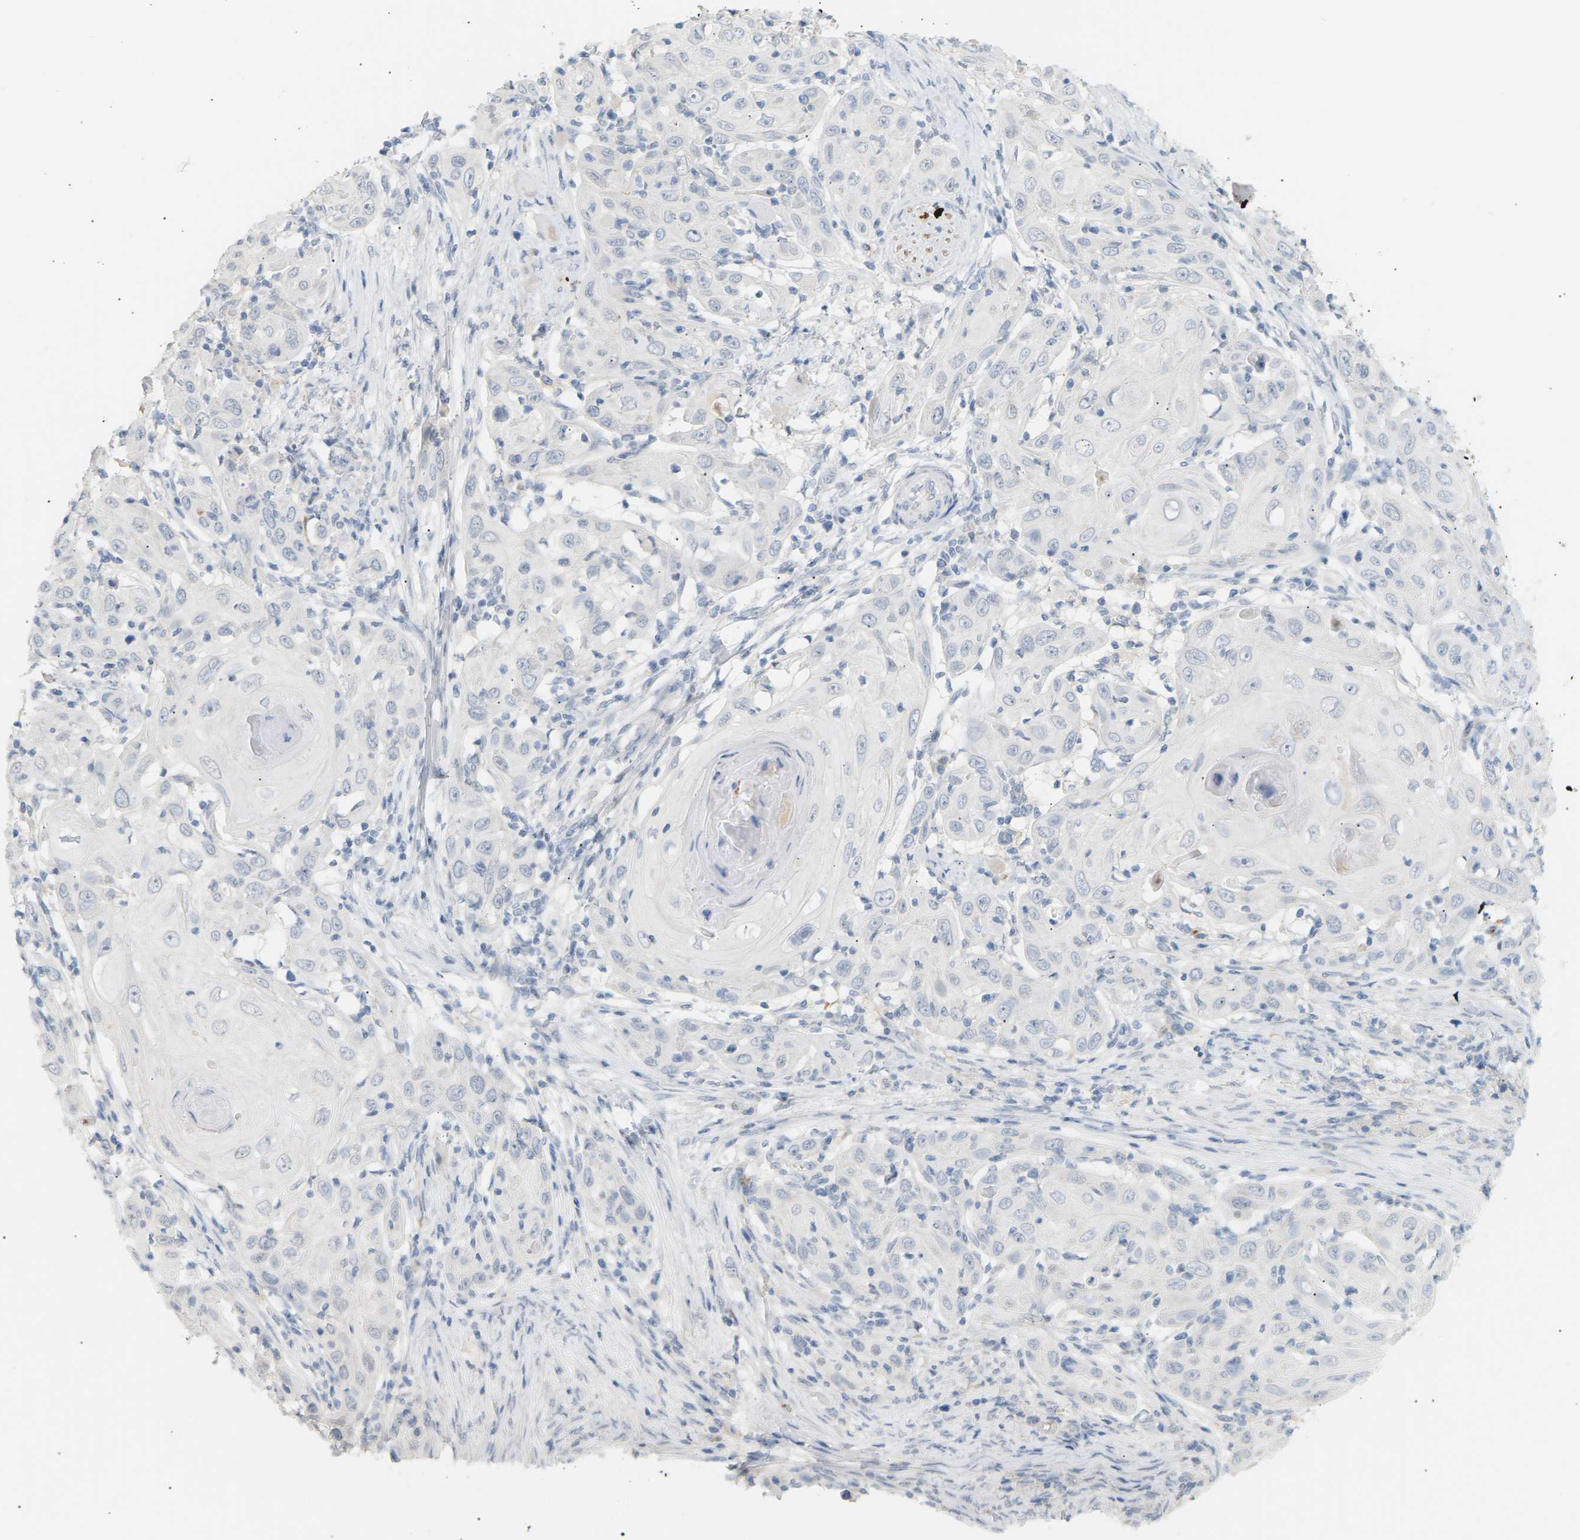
{"staining": {"intensity": "negative", "quantity": "none", "location": "none"}, "tissue": "skin cancer", "cell_type": "Tumor cells", "image_type": "cancer", "snomed": [{"axis": "morphology", "description": "Squamous cell carcinoma, NOS"}, {"axis": "topography", "description": "Skin"}], "caption": "Tumor cells show no significant expression in skin cancer.", "gene": "CLU", "patient": {"sex": "female", "age": 88}}